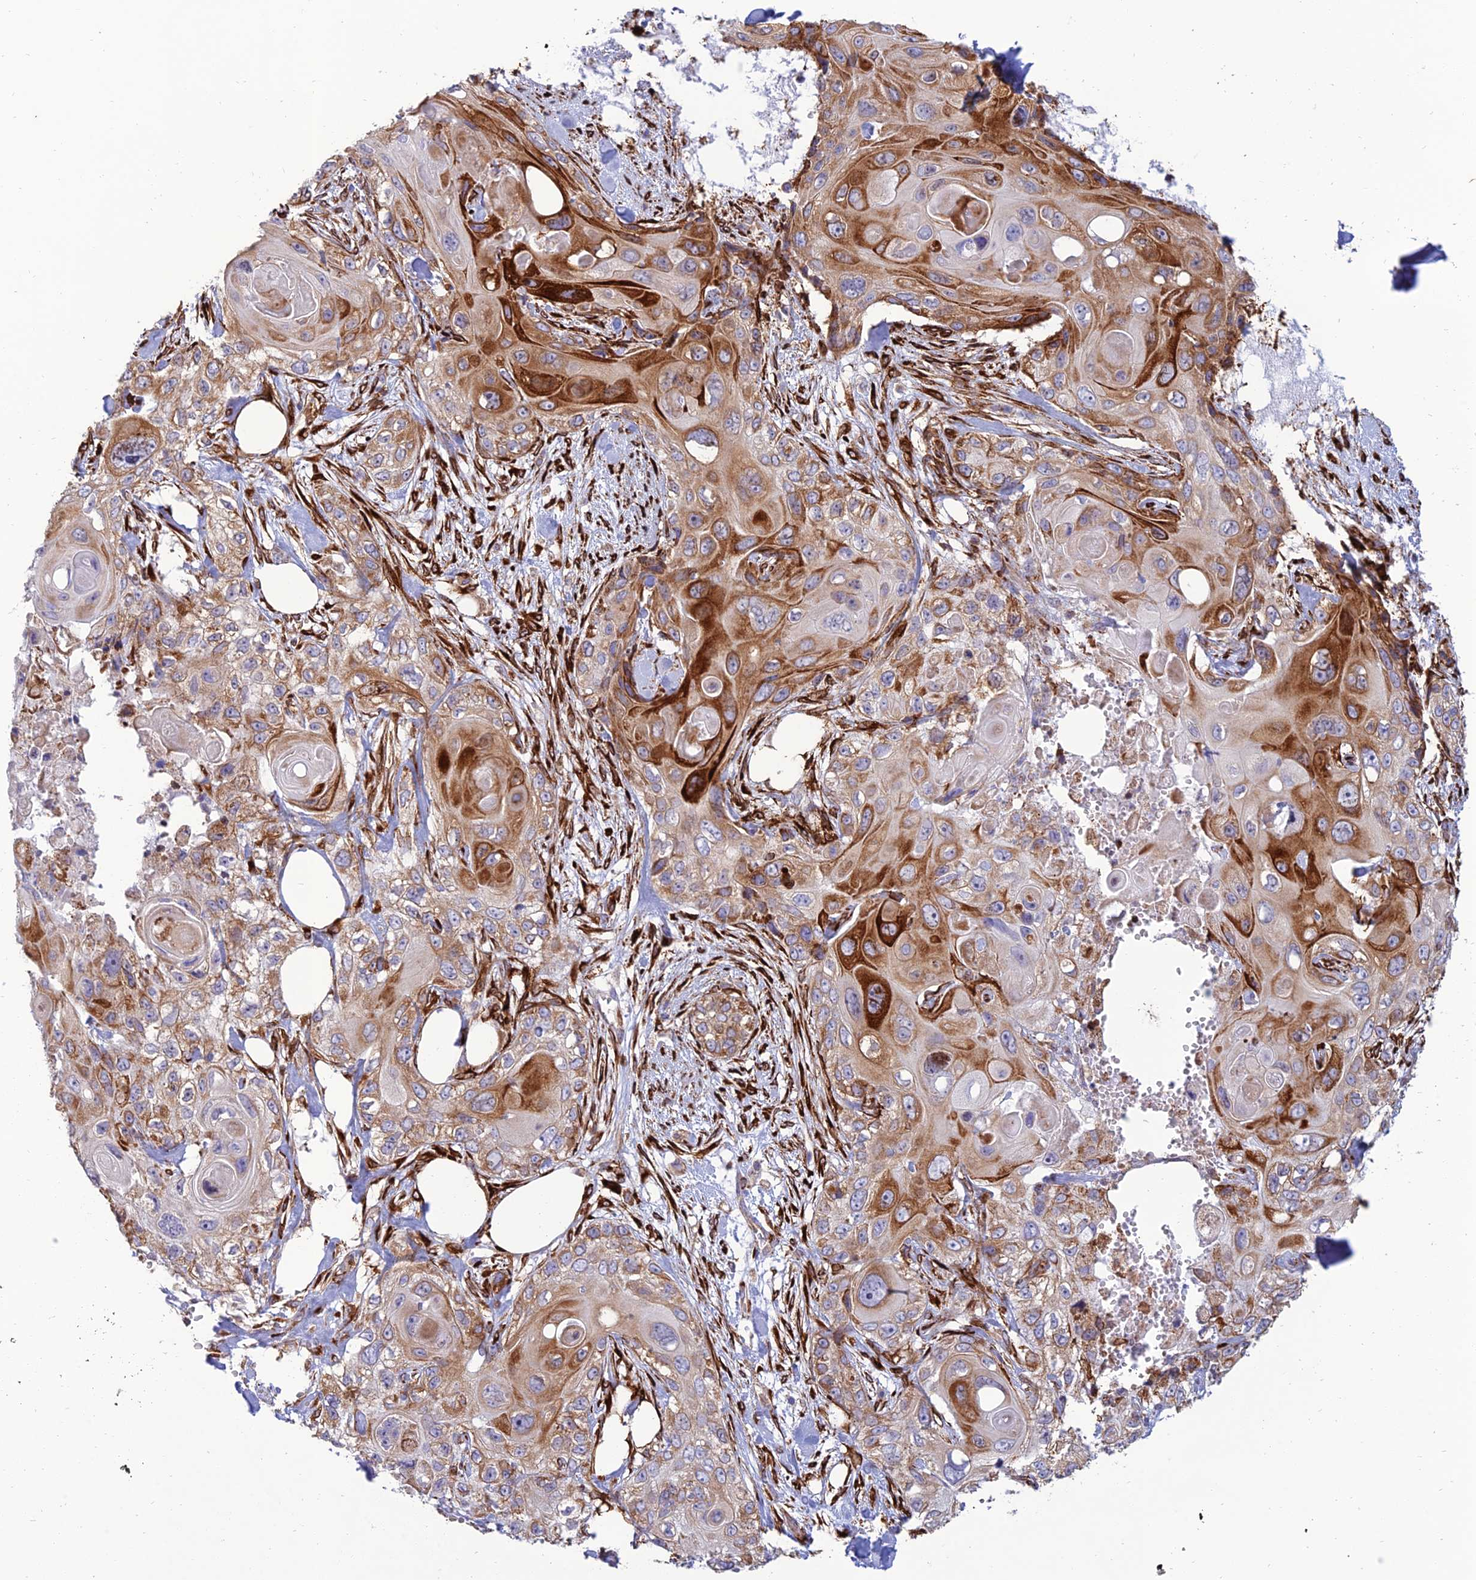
{"staining": {"intensity": "strong", "quantity": "<25%", "location": "cytoplasmic/membranous"}, "tissue": "skin cancer", "cell_type": "Tumor cells", "image_type": "cancer", "snomed": [{"axis": "morphology", "description": "Normal tissue, NOS"}, {"axis": "morphology", "description": "Squamous cell carcinoma, NOS"}, {"axis": "topography", "description": "Skin"}], "caption": "Skin cancer tissue reveals strong cytoplasmic/membranous staining in about <25% of tumor cells, visualized by immunohistochemistry.", "gene": "RCN3", "patient": {"sex": "male", "age": 72}}